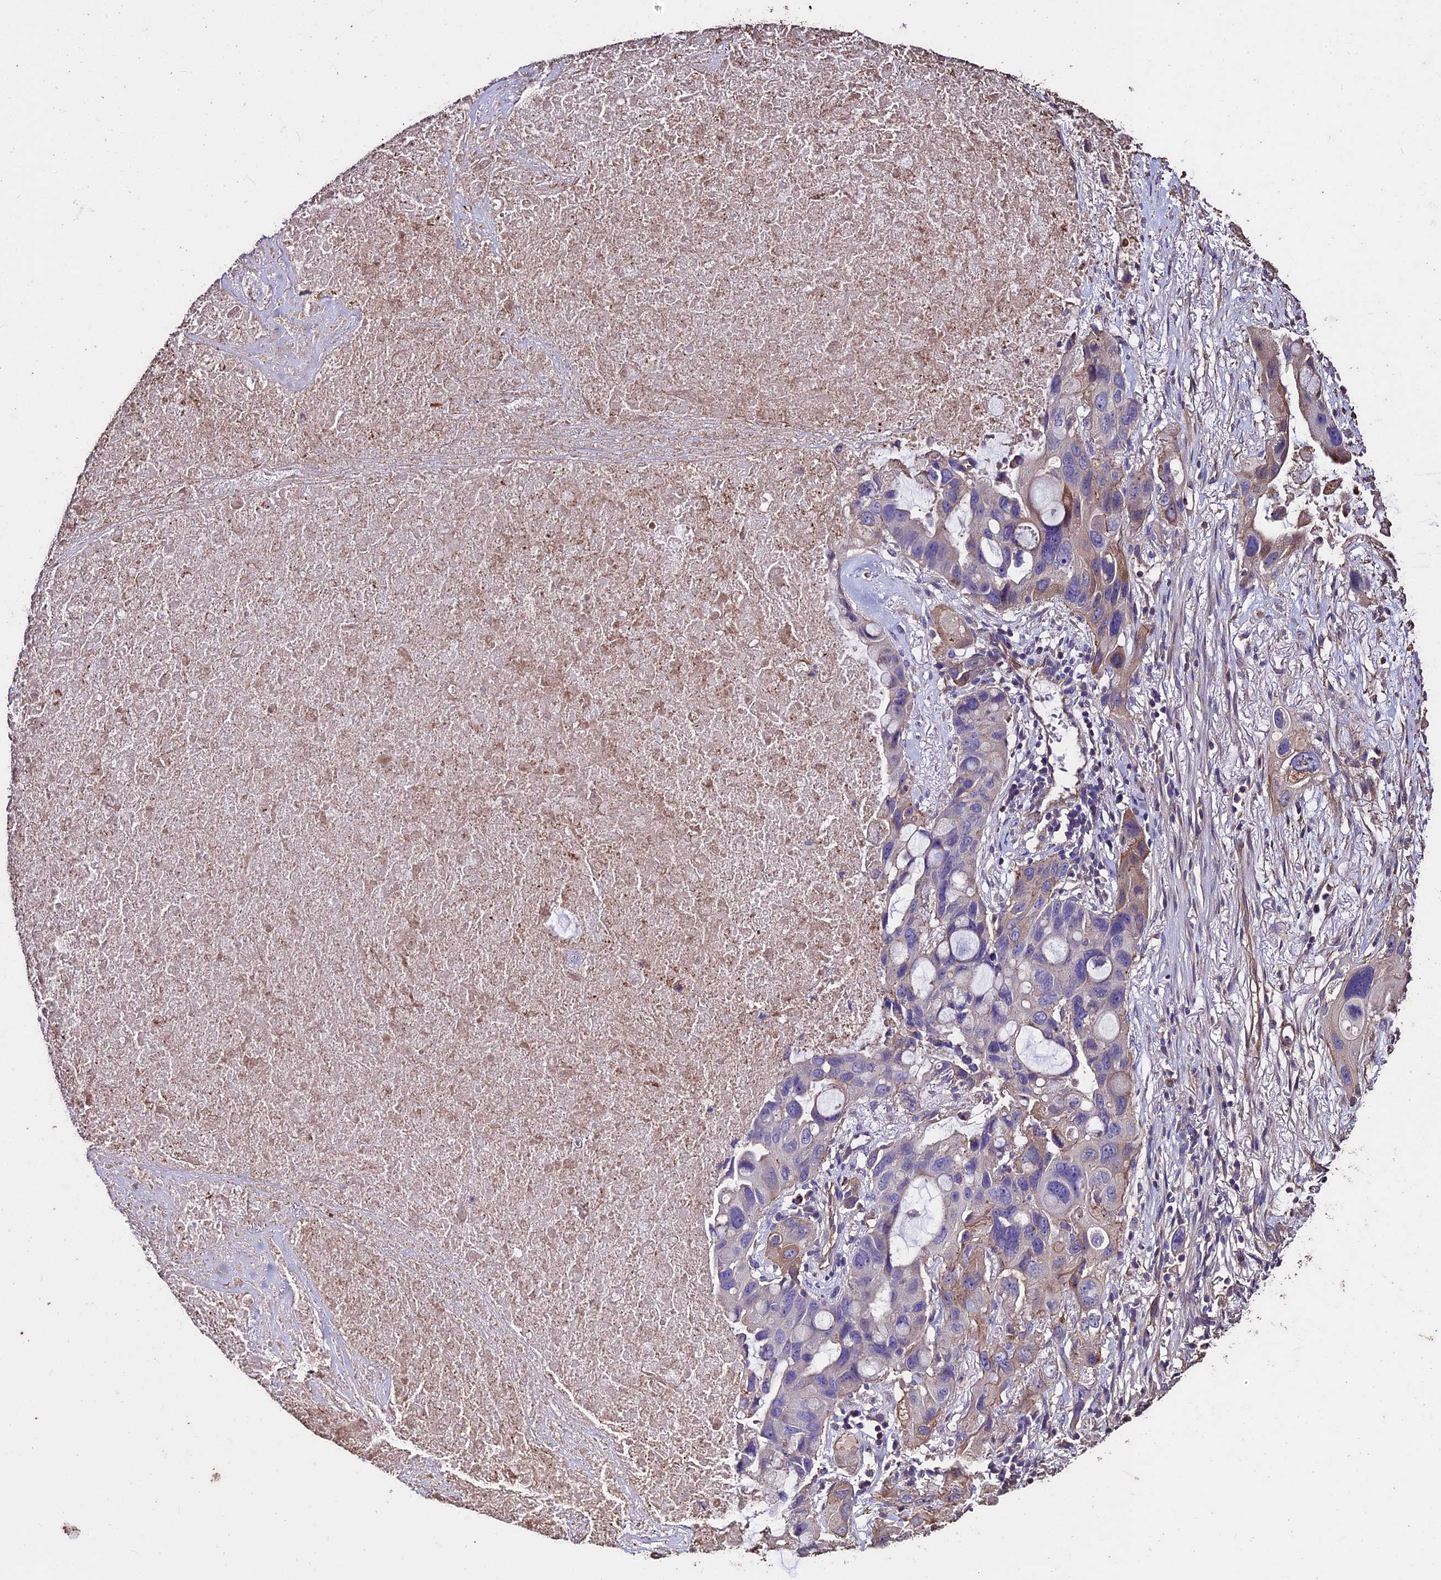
{"staining": {"intensity": "weak", "quantity": "<25%", "location": "cytoplasmic/membranous"}, "tissue": "lung cancer", "cell_type": "Tumor cells", "image_type": "cancer", "snomed": [{"axis": "morphology", "description": "Squamous cell carcinoma, NOS"}, {"axis": "topography", "description": "Lung"}], "caption": "High magnification brightfield microscopy of squamous cell carcinoma (lung) stained with DAB (3,3'-diaminobenzidine) (brown) and counterstained with hematoxylin (blue): tumor cells show no significant expression. (DAB immunohistochemistry (IHC), high magnification).", "gene": "USB1", "patient": {"sex": "female", "age": 73}}